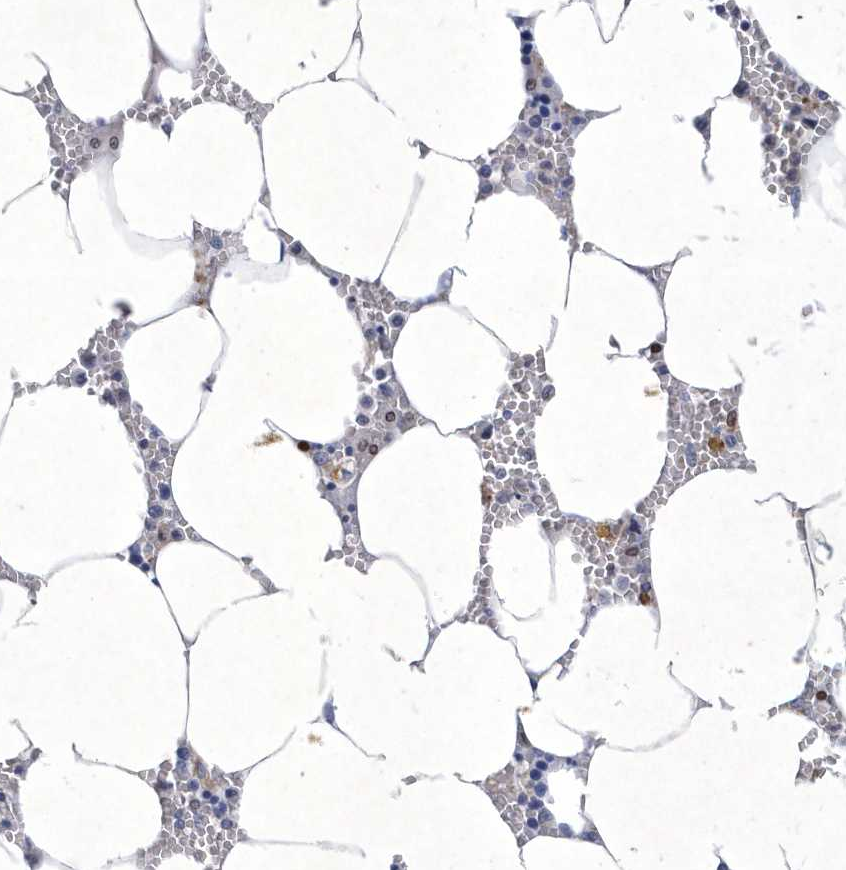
{"staining": {"intensity": "moderate", "quantity": "<25%", "location": "nuclear"}, "tissue": "bone marrow", "cell_type": "Hematopoietic cells", "image_type": "normal", "snomed": [{"axis": "morphology", "description": "Normal tissue, NOS"}, {"axis": "topography", "description": "Bone marrow"}], "caption": "Immunohistochemistry staining of unremarkable bone marrow, which reveals low levels of moderate nuclear positivity in about <25% of hematopoietic cells indicating moderate nuclear protein positivity. The staining was performed using DAB (3,3'-diaminobenzidine) (brown) for protein detection and nuclei were counterstained in hematoxylin (blue).", "gene": "BHLHA15", "patient": {"sex": "male", "age": 70}}